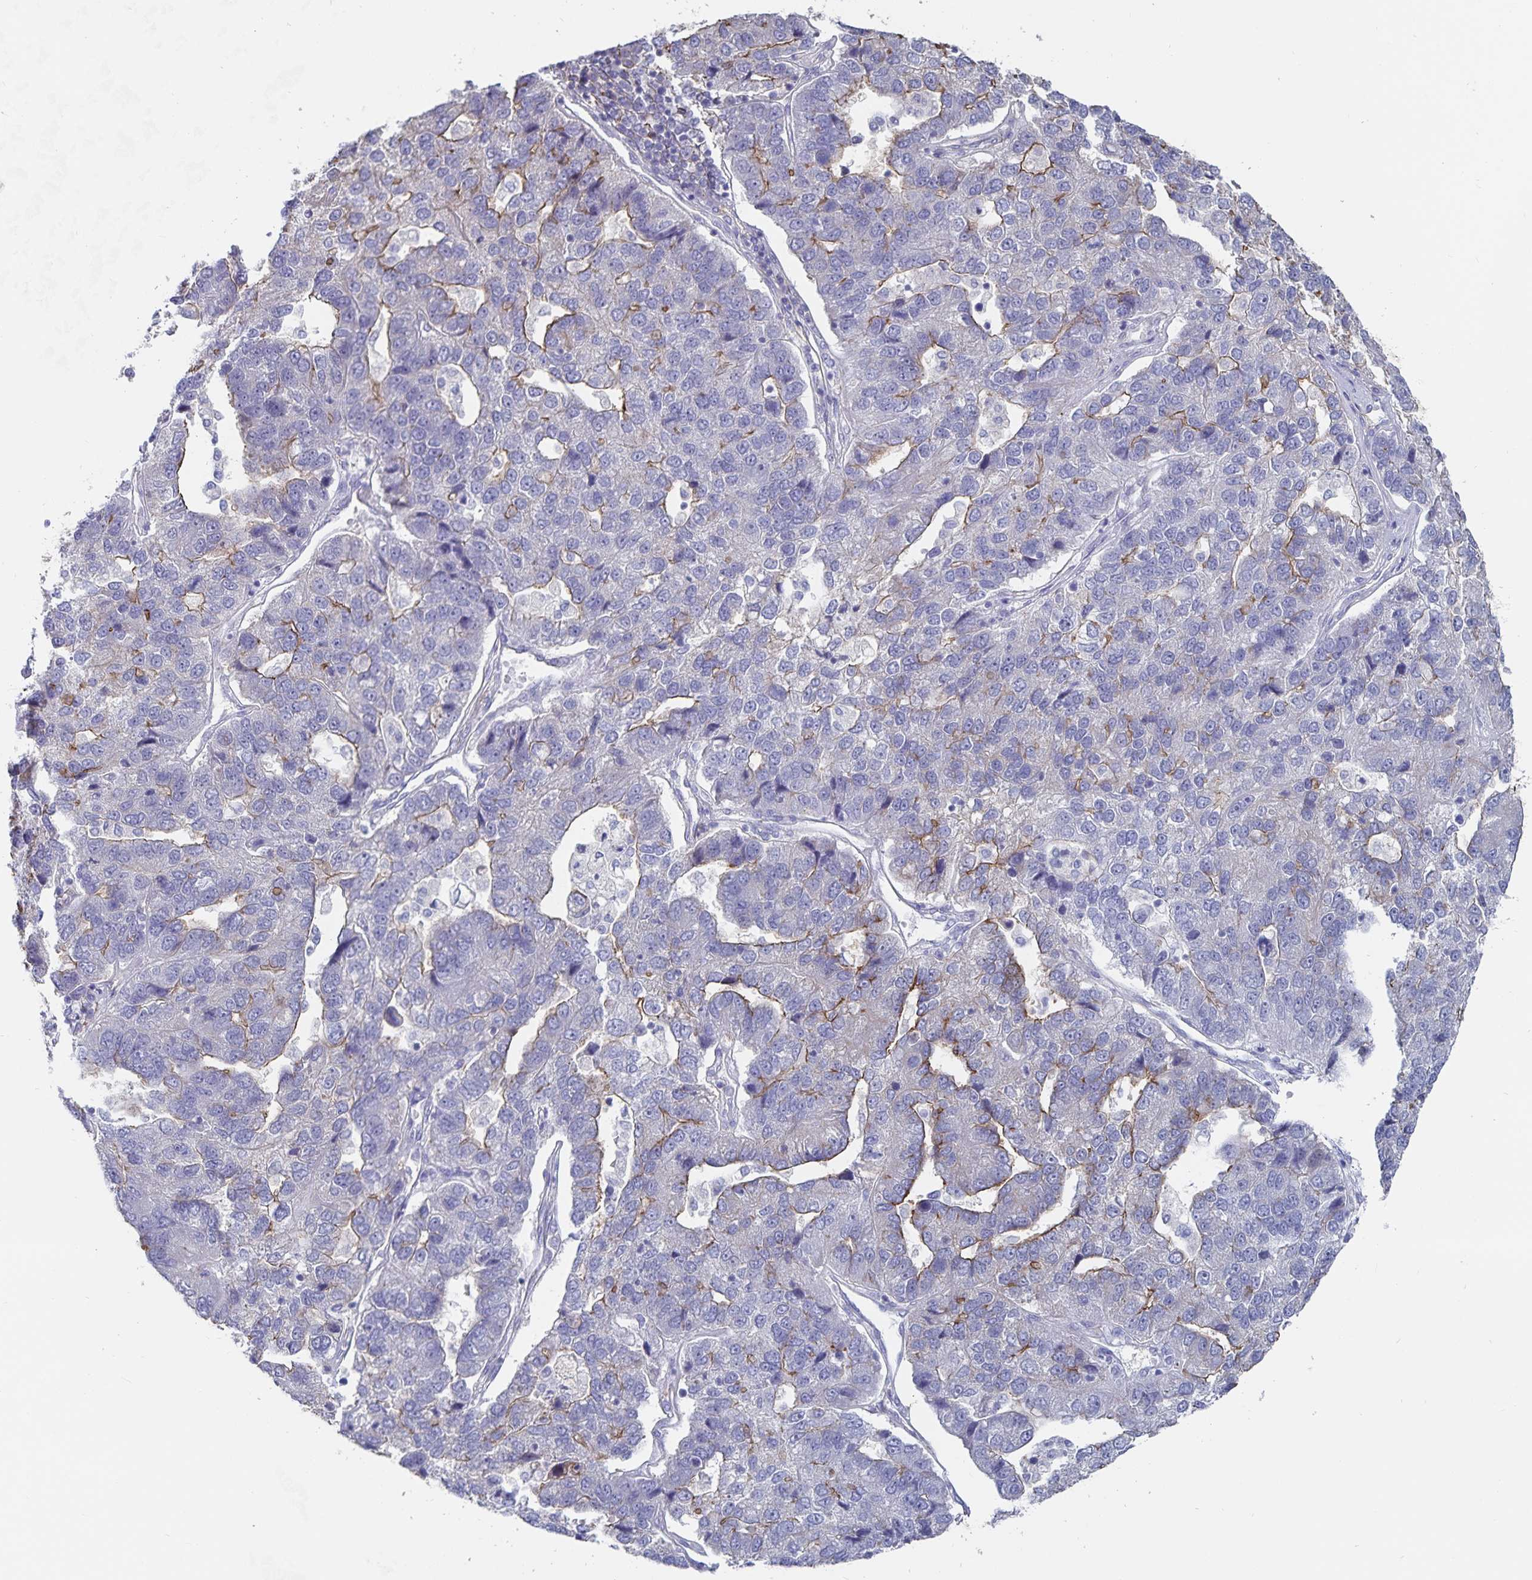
{"staining": {"intensity": "moderate", "quantity": "25%-75%", "location": "cytoplasmic/membranous"}, "tissue": "pancreatic cancer", "cell_type": "Tumor cells", "image_type": "cancer", "snomed": [{"axis": "morphology", "description": "Adenocarcinoma, NOS"}, {"axis": "topography", "description": "Pancreas"}], "caption": "Immunohistochemical staining of human pancreatic cancer (adenocarcinoma) displays medium levels of moderate cytoplasmic/membranous staining in about 25%-75% of tumor cells.", "gene": "SSTR1", "patient": {"sex": "female", "age": 61}}